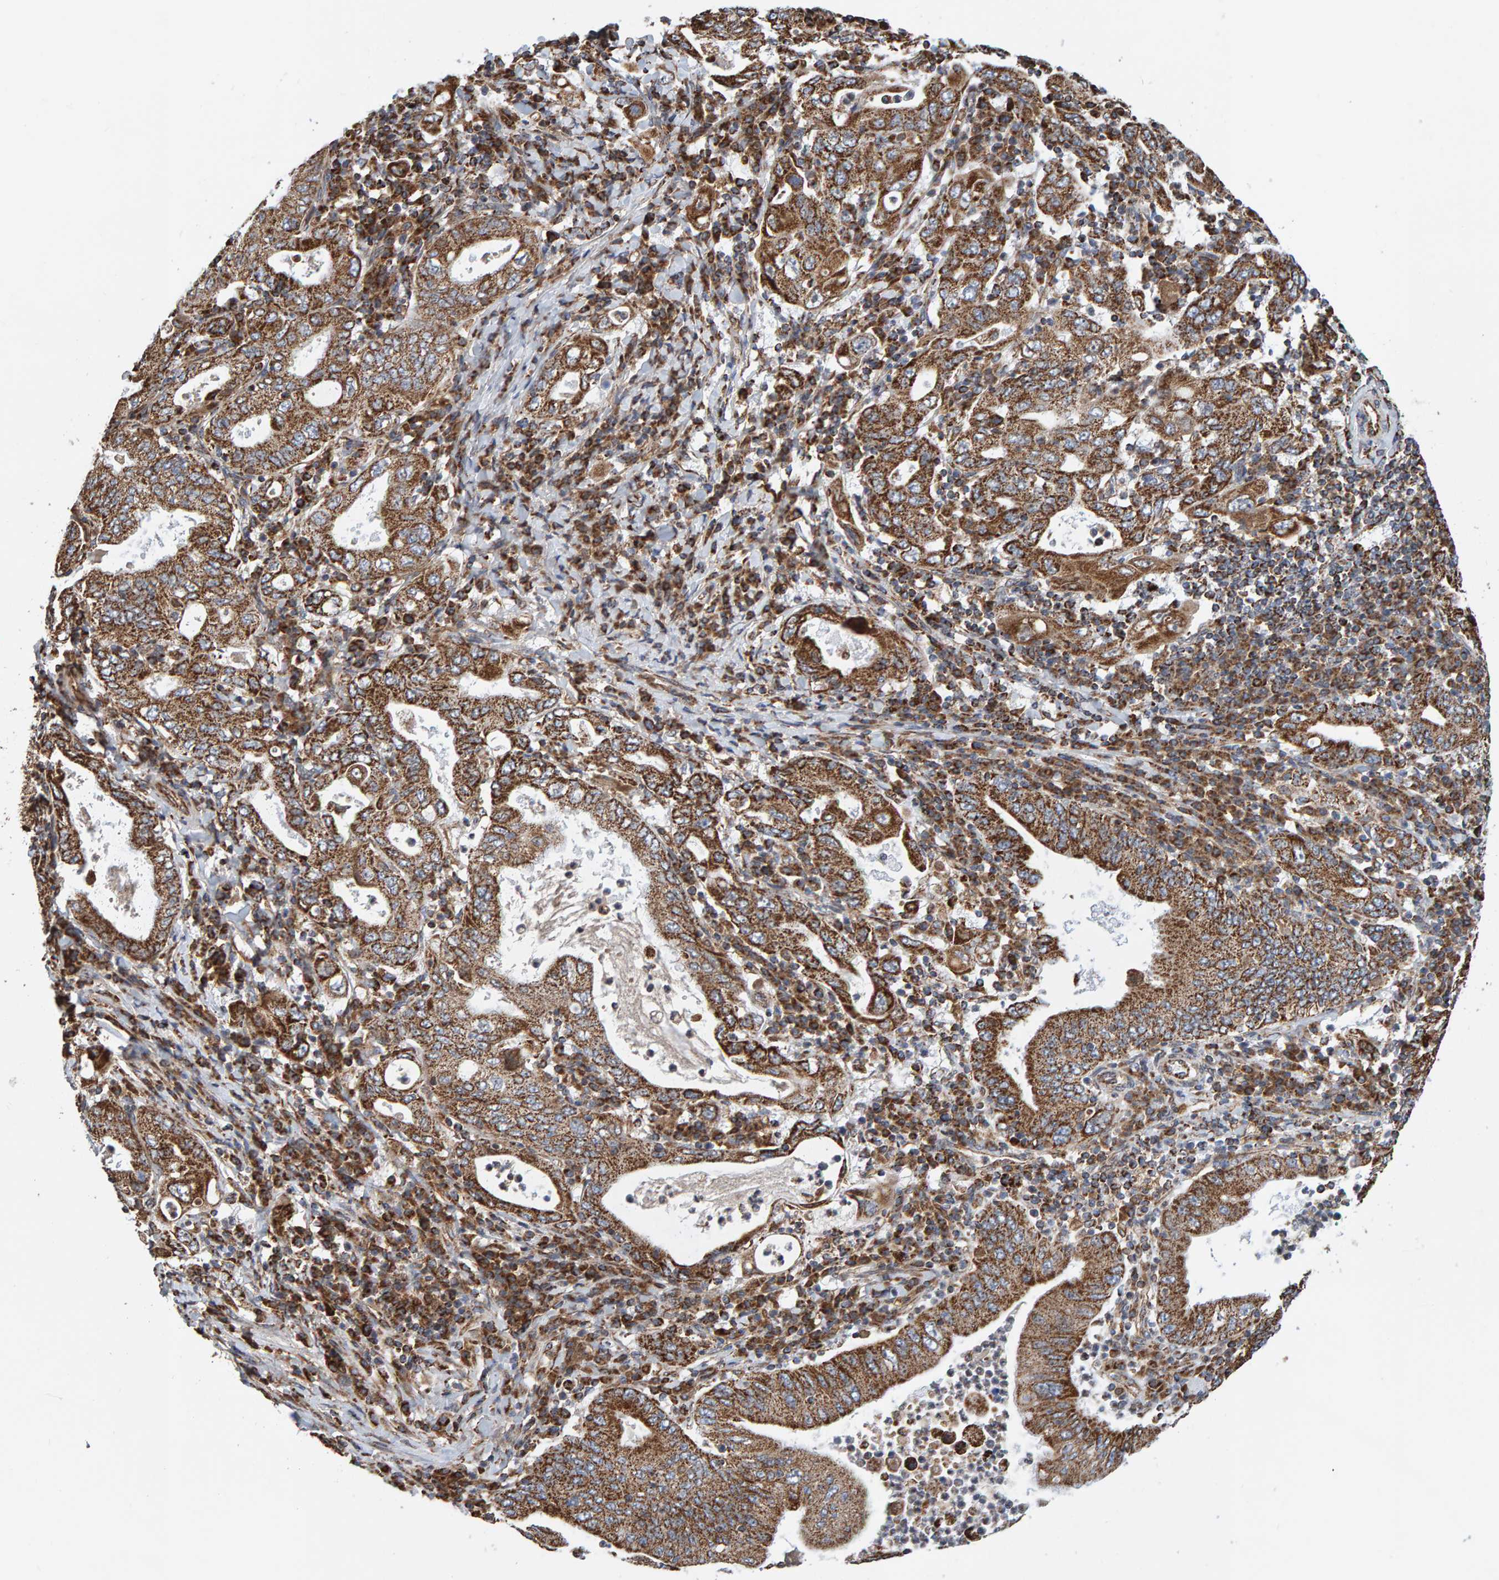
{"staining": {"intensity": "moderate", "quantity": ">75%", "location": "cytoplasmic/membranous"}, "tissue": "stomach cancer", "cell_type": "Tumor cells", "image_type": "cancer", "snomed": [{"axis": "morphology", "description": "Normal tissue, NOS"}, {"axis": "morphology", "description": "Adenocarcinoma, NOS"}, {"axis": "topography", "description": "Esophagus"}, {"axis": "topography", "description": "Stomach, upper"}, {"axis": "topography", "description": "Peripheral nerve tissue"}], "caption": "Stomach cancer (adenocarcinoma) stained for a protein shows moderate cytoplasmic/membranous positivity in tumor cells.", "gene": "MRPL45", "patient": {"sex": "male", "age": 62}}